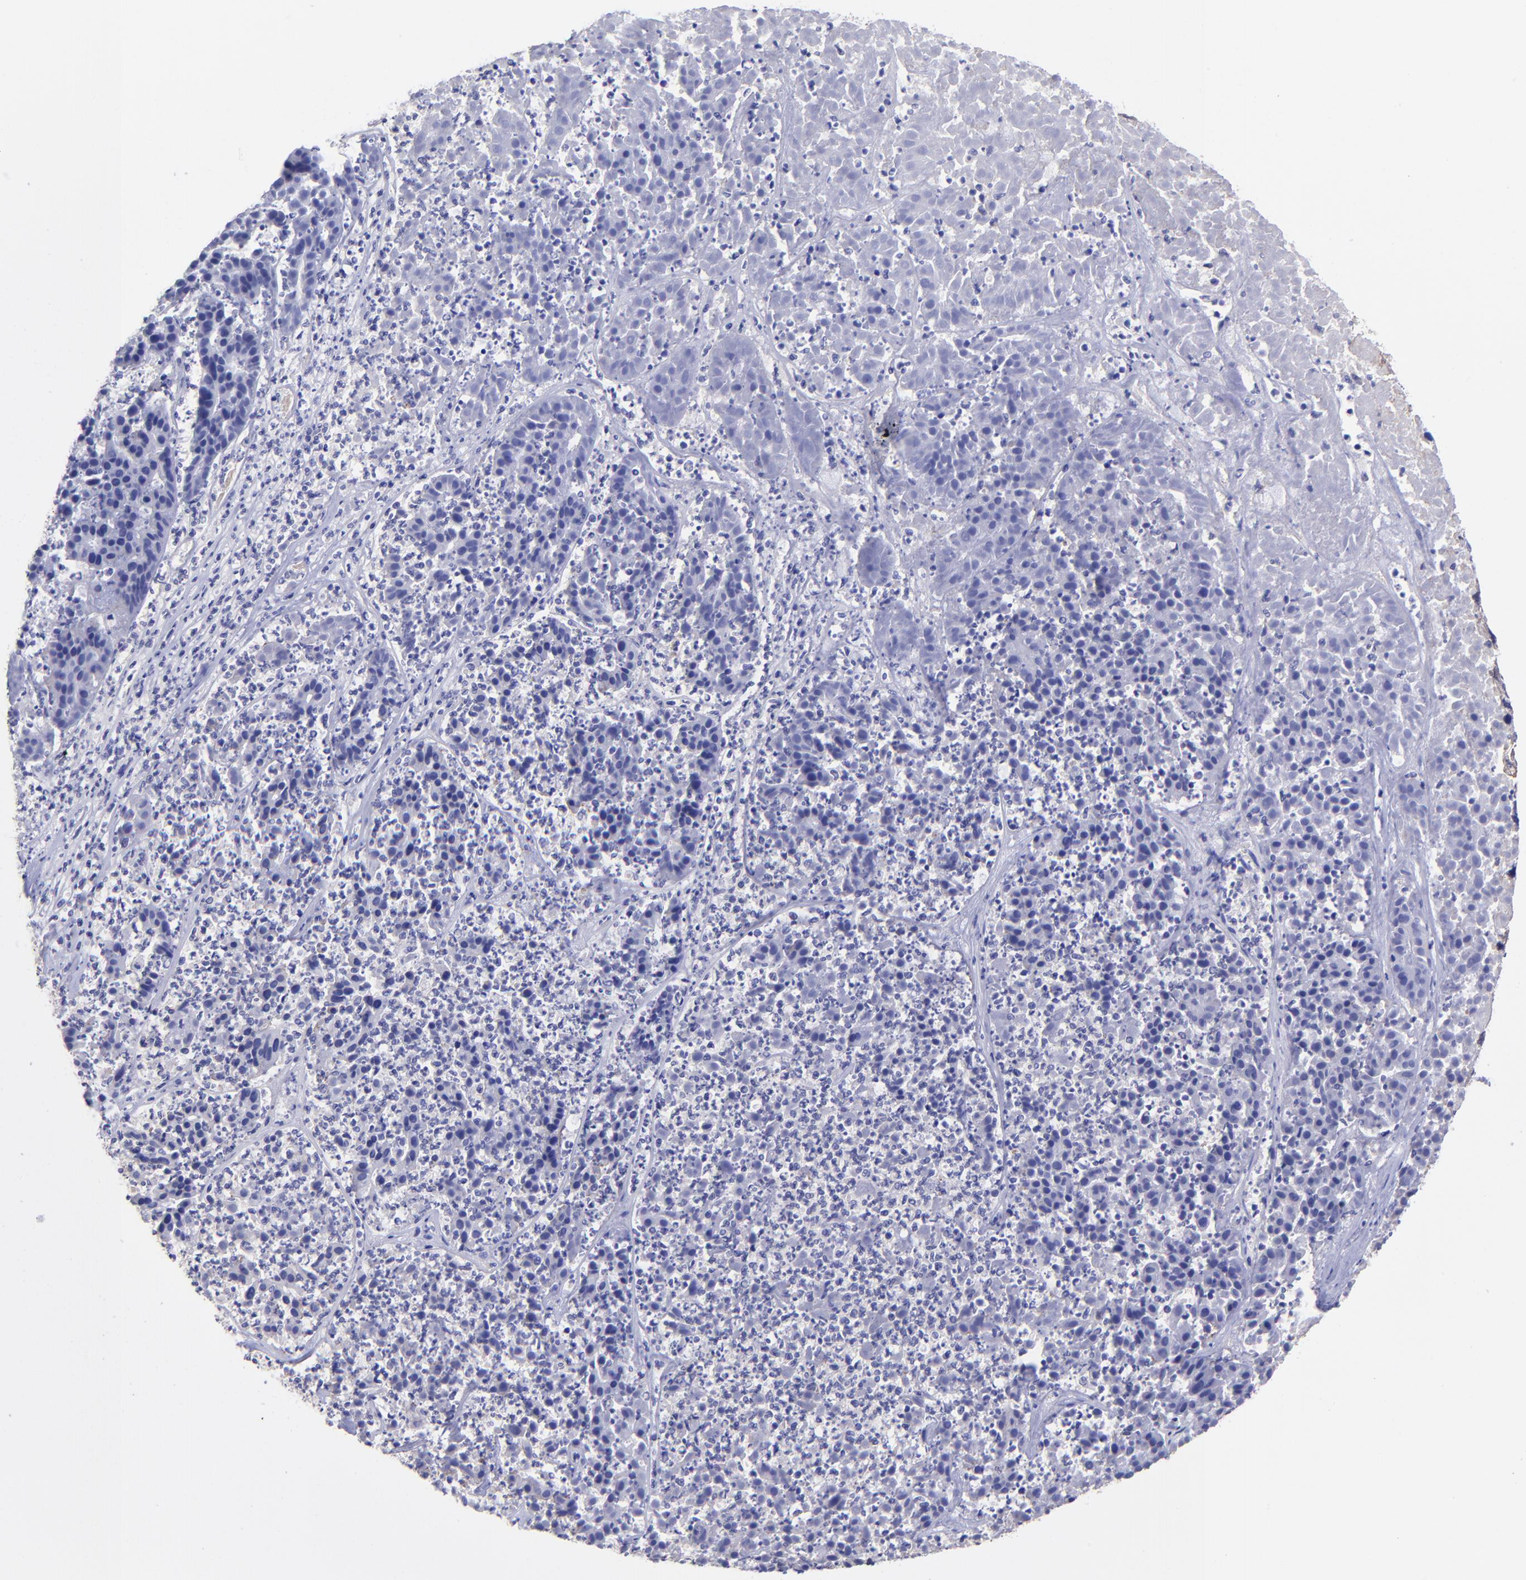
{"staining": {"intensity": "negative", "quantity": "none", "location": "none"}, "tissue": "pancreatic cancer", "cell_type": "Tumor cells", "image_type": "cancer", "snomed": [{"axis": "morphology", "description": "Adenocarcinoma, NOS"}, {"axis": "topography", "description": "Pancreas"}], "caption": "Histopathology image shows no significant protein positivity in tumor cells of pancreatic adenocarcinoma.", "gene": "NSF", "patient": {"sex": "male", "age": 50}}